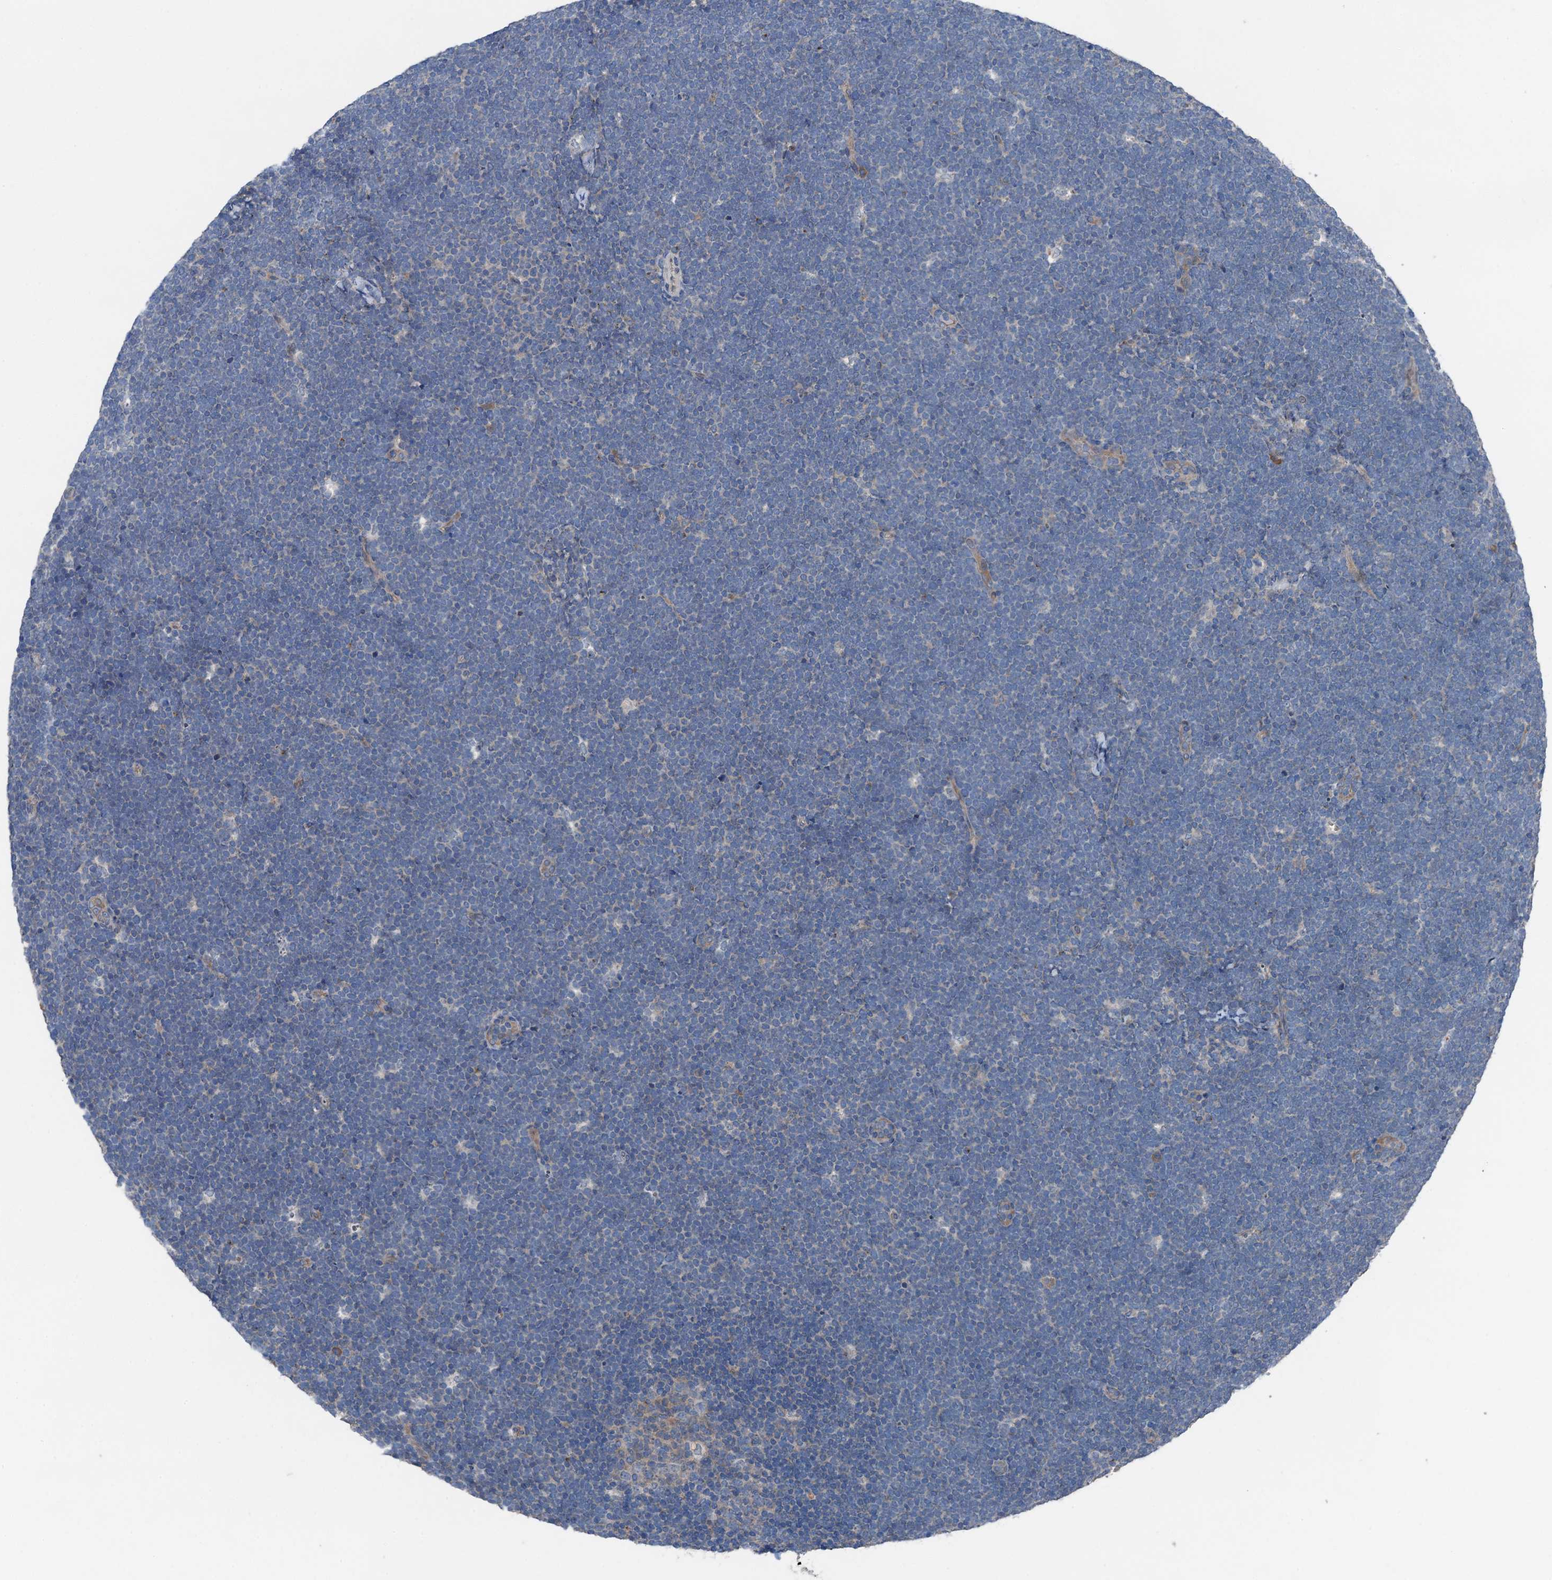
{"staining": {"intensity": "negative", "quantity": "none", "location": "none"}, "tissue": "lymphoma", "cell_type": "Tumor cells", "image_type": "cancer", "snomed": [{"axis": "morphology", "description": "Malignant lymphoma, non-Hodgkin's type, High grade"}, {"axis": "topography", "description": "Lymph node"}], "caption": "This micrograph is of malignant lymphoma, non-Hodgkin's type (high-grade) stained with immunohistochemistry to label a protein in brown with the nuclei are counter-stained blue. There is no expression in tumor cells.", "gene": "SLC2A10", "patient": {"sex": "male", "age": 13}}